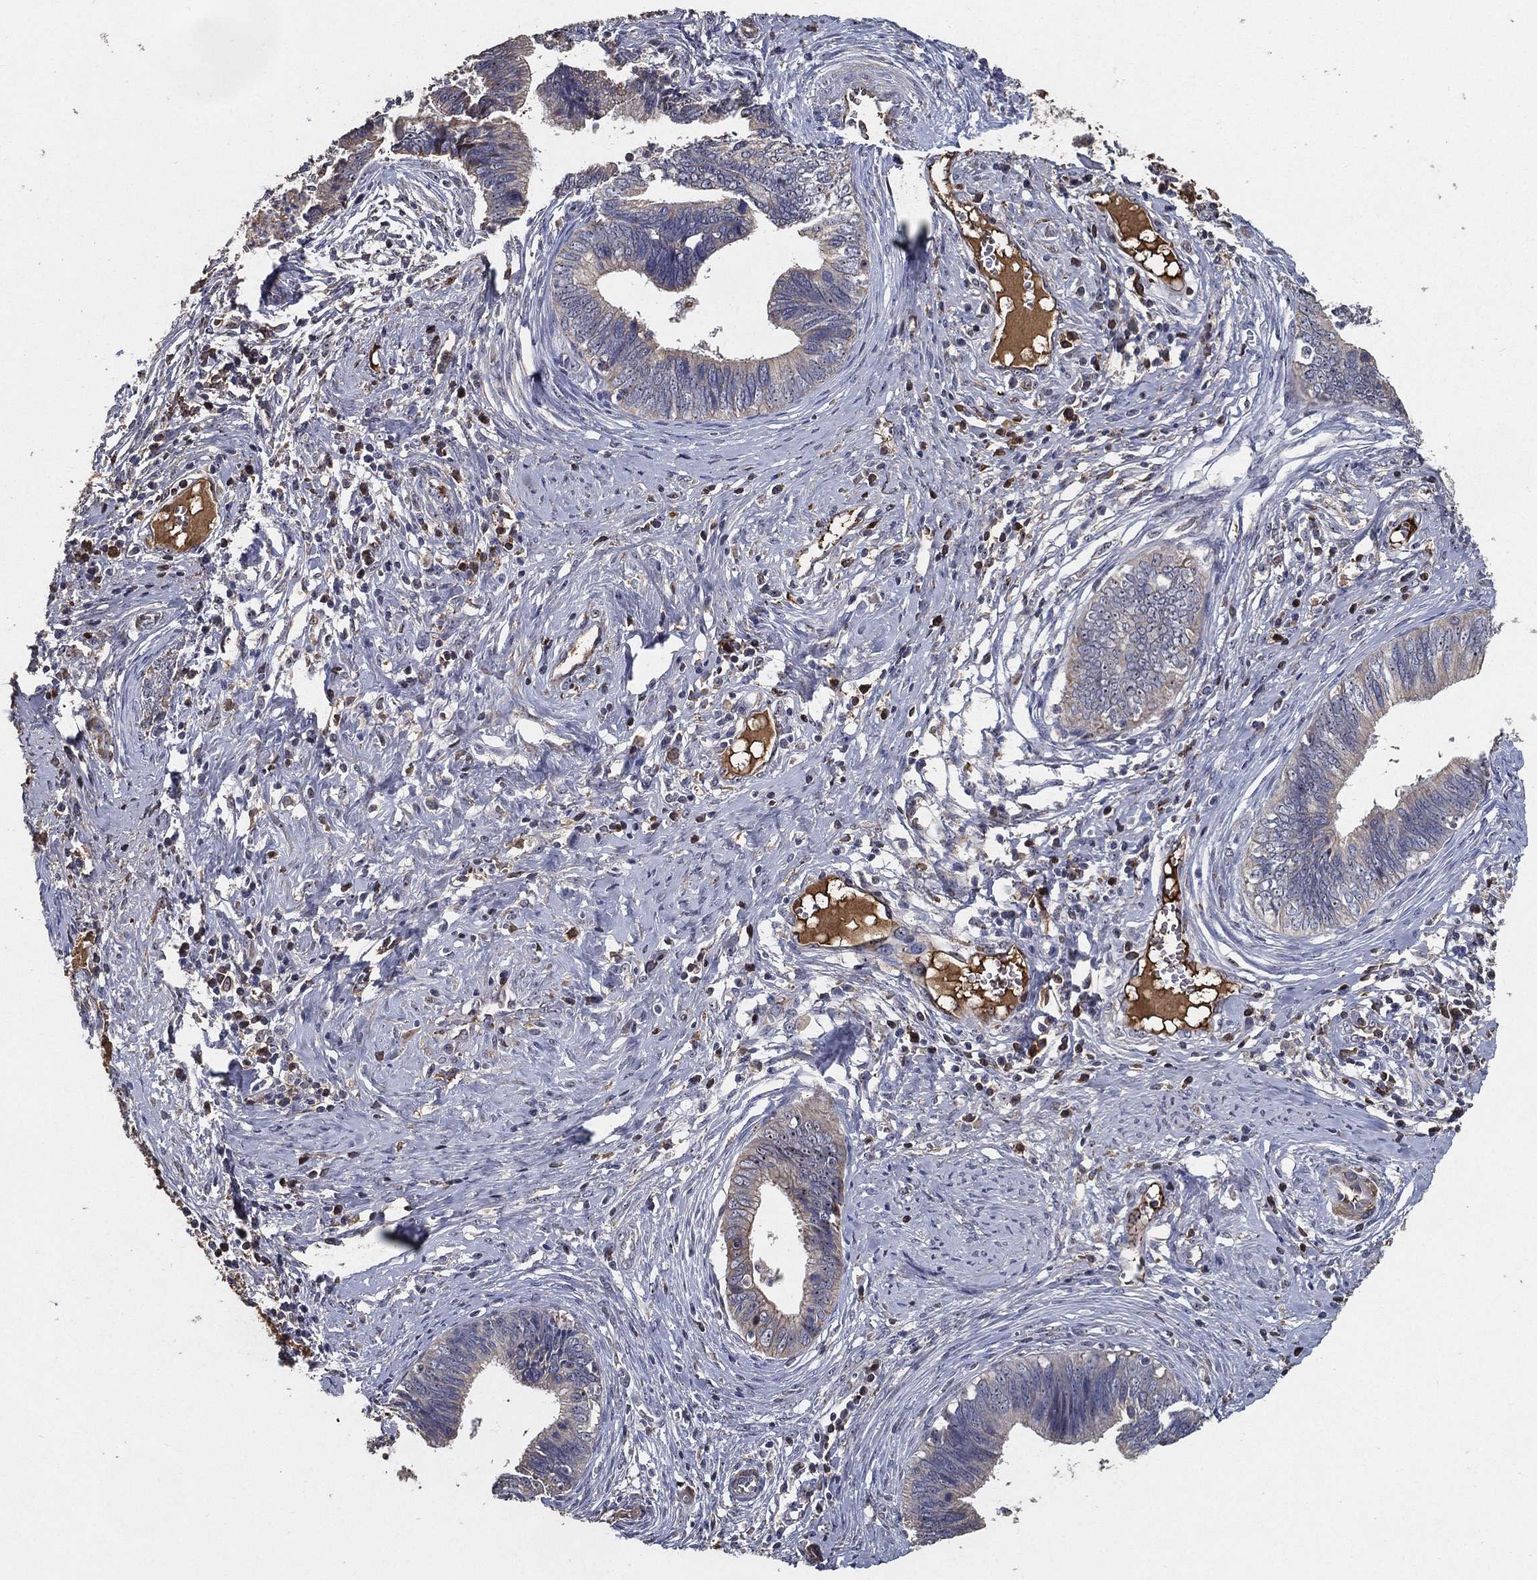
{"staining": {"intensity": "negative", "quantity": "none", "location": "none"}, "tissue": "cervical cancer", "cell_type": "Tumor cells", "image_type": "cancer", "snomed": [{"axis": "morphology", "description": "Adenocarcinoma, NOS"}, {"axis": "topography", "description": "Cervix"}], "caption": "IHC image of human adenocarcinoma (cervical) stained for a protein (brown), which displays no positivity in tumor cells.", "gene": "EFNA1", "patient": {"sex": "female", "age": 42}}